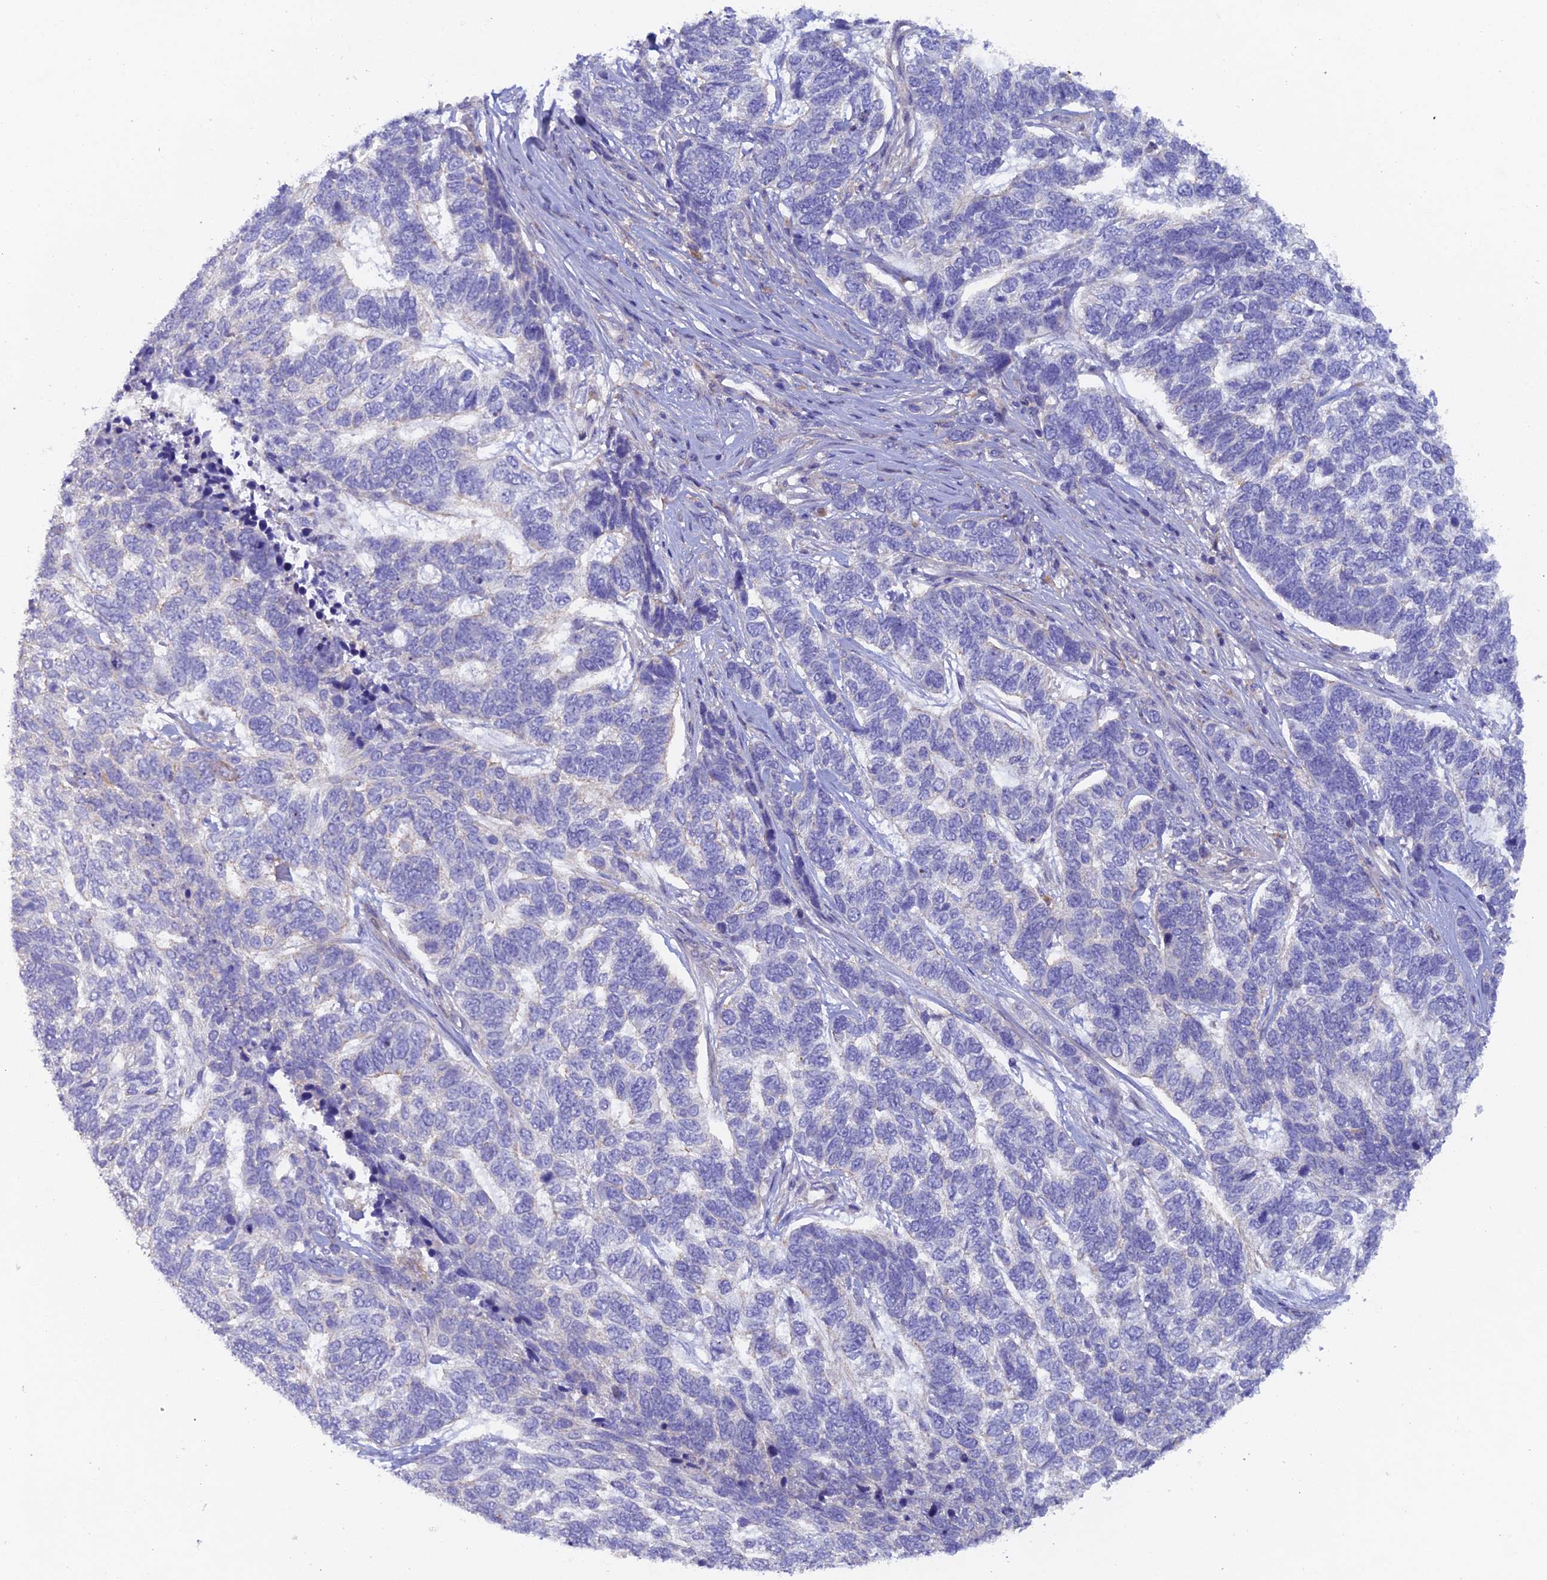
{"staining": {"intensity": "negative", "quantity": "none", "location": "none"}, "tissue": "skin cancer", "cell_type": "Tumor cells", "image_type": "cancer", "snomed": [{"axis": "morphology", "description": "Basal cell carcinoma"}, {"axis": "topography", "description": "Skin"}], "caption": "This is an immunohistochemistry (IHC) micrograph of human skin cancer. There is no positivity in tumor cells.", "gene": "FZR1", "patient": {"sex": "female", "age": 65}}